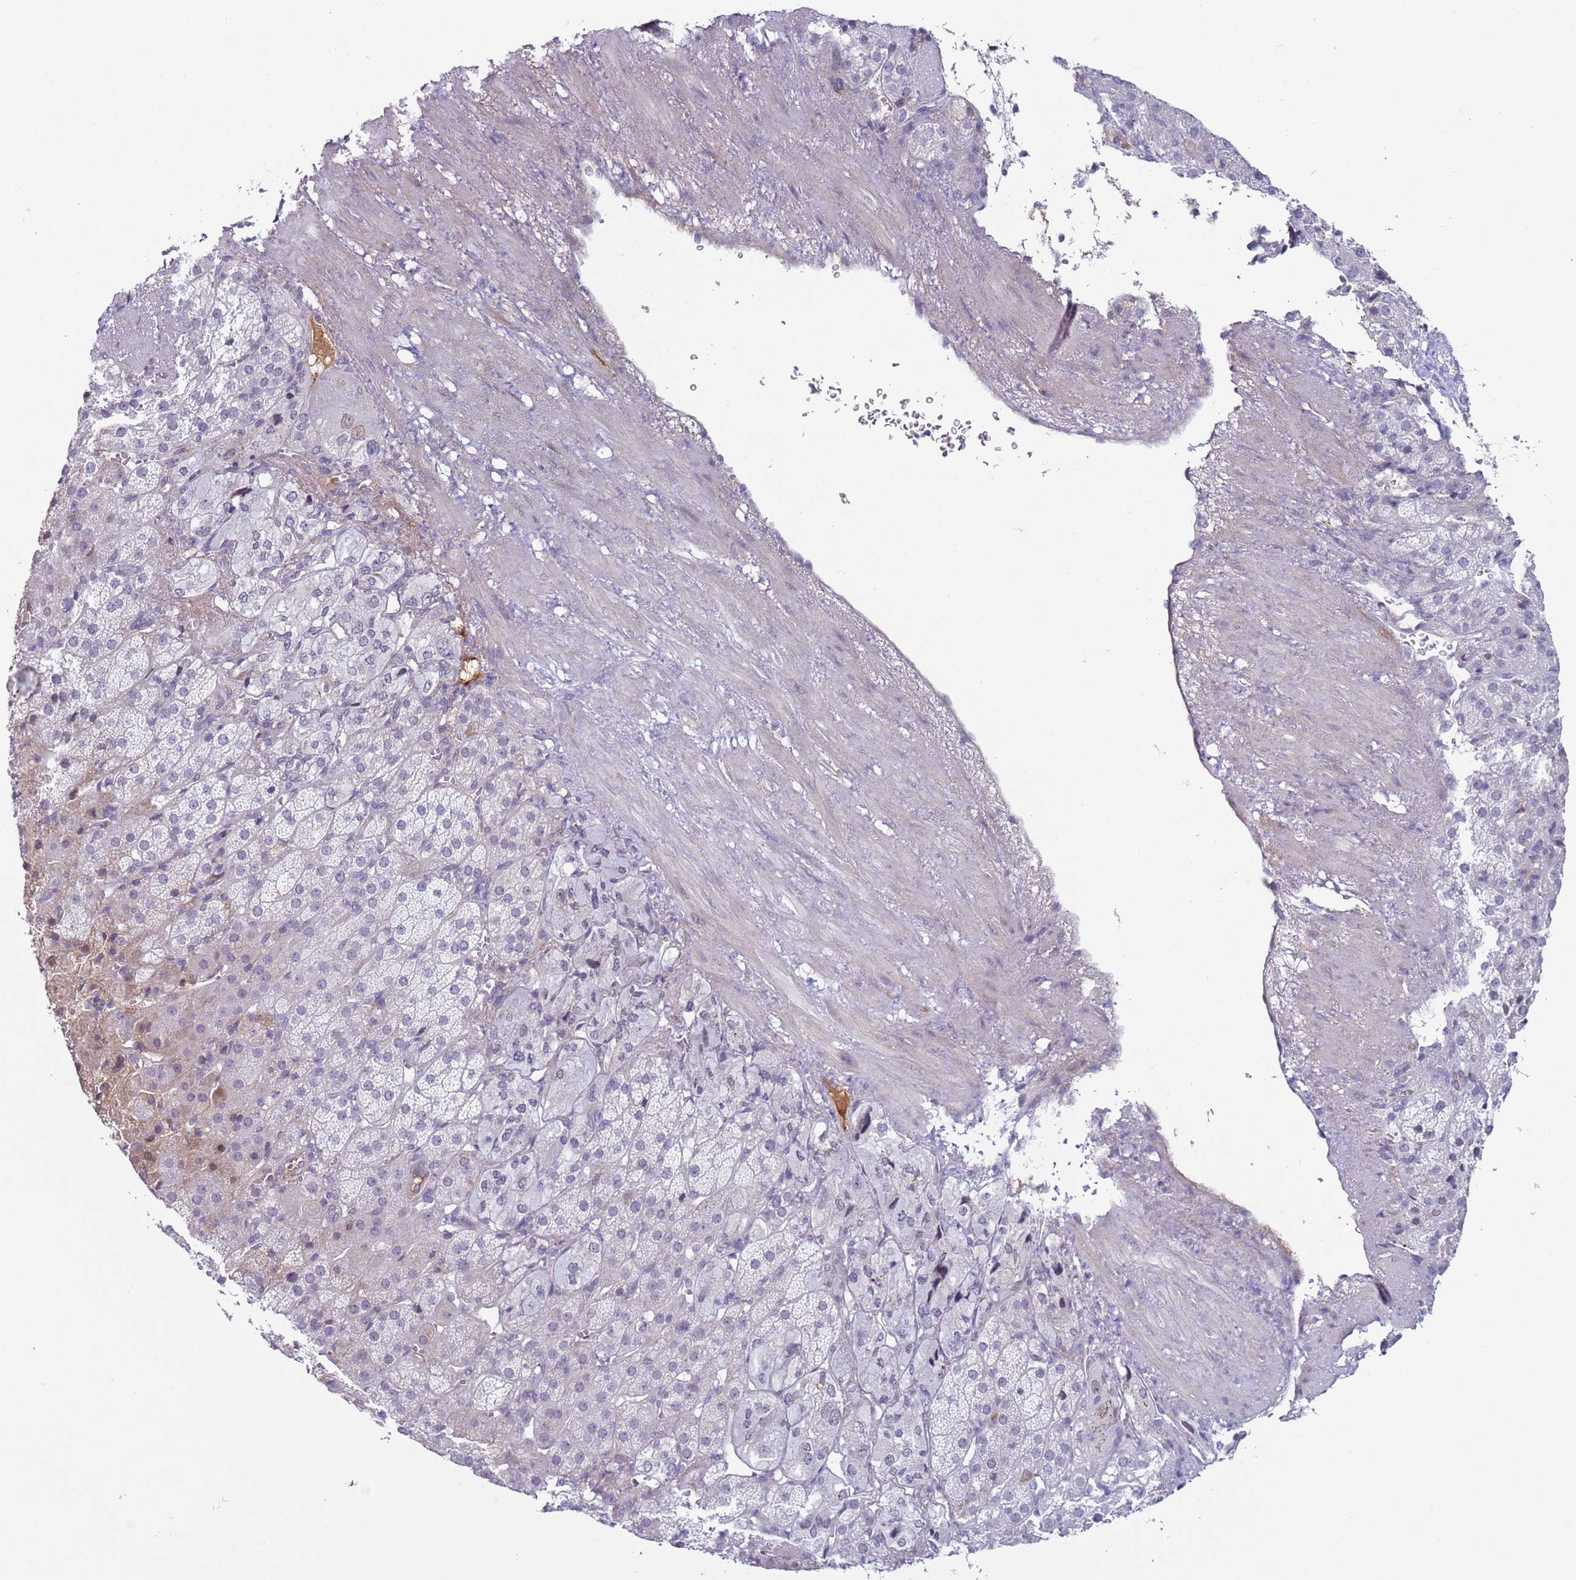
{"staining": {"intensity": "negative", "quantity": "none", "location": "none"}, "tissue": "adrenal gland", "cell_type": "Glandular cells", "image_type": "normal", "snomed": [{"axis": "morphology", "description": "Normal tissue, NOS"}, {"axis": "topography", "description": "Adrenal gland"}], "caption": "This image is of unremarkable adrenal gland stained with IHC to label a protein in brown with the nuclei are counter-stained blue. There is no positivity in glandular cells.", "gene": "NPAP1", "patient": {"sex": "female", "age": 57}}